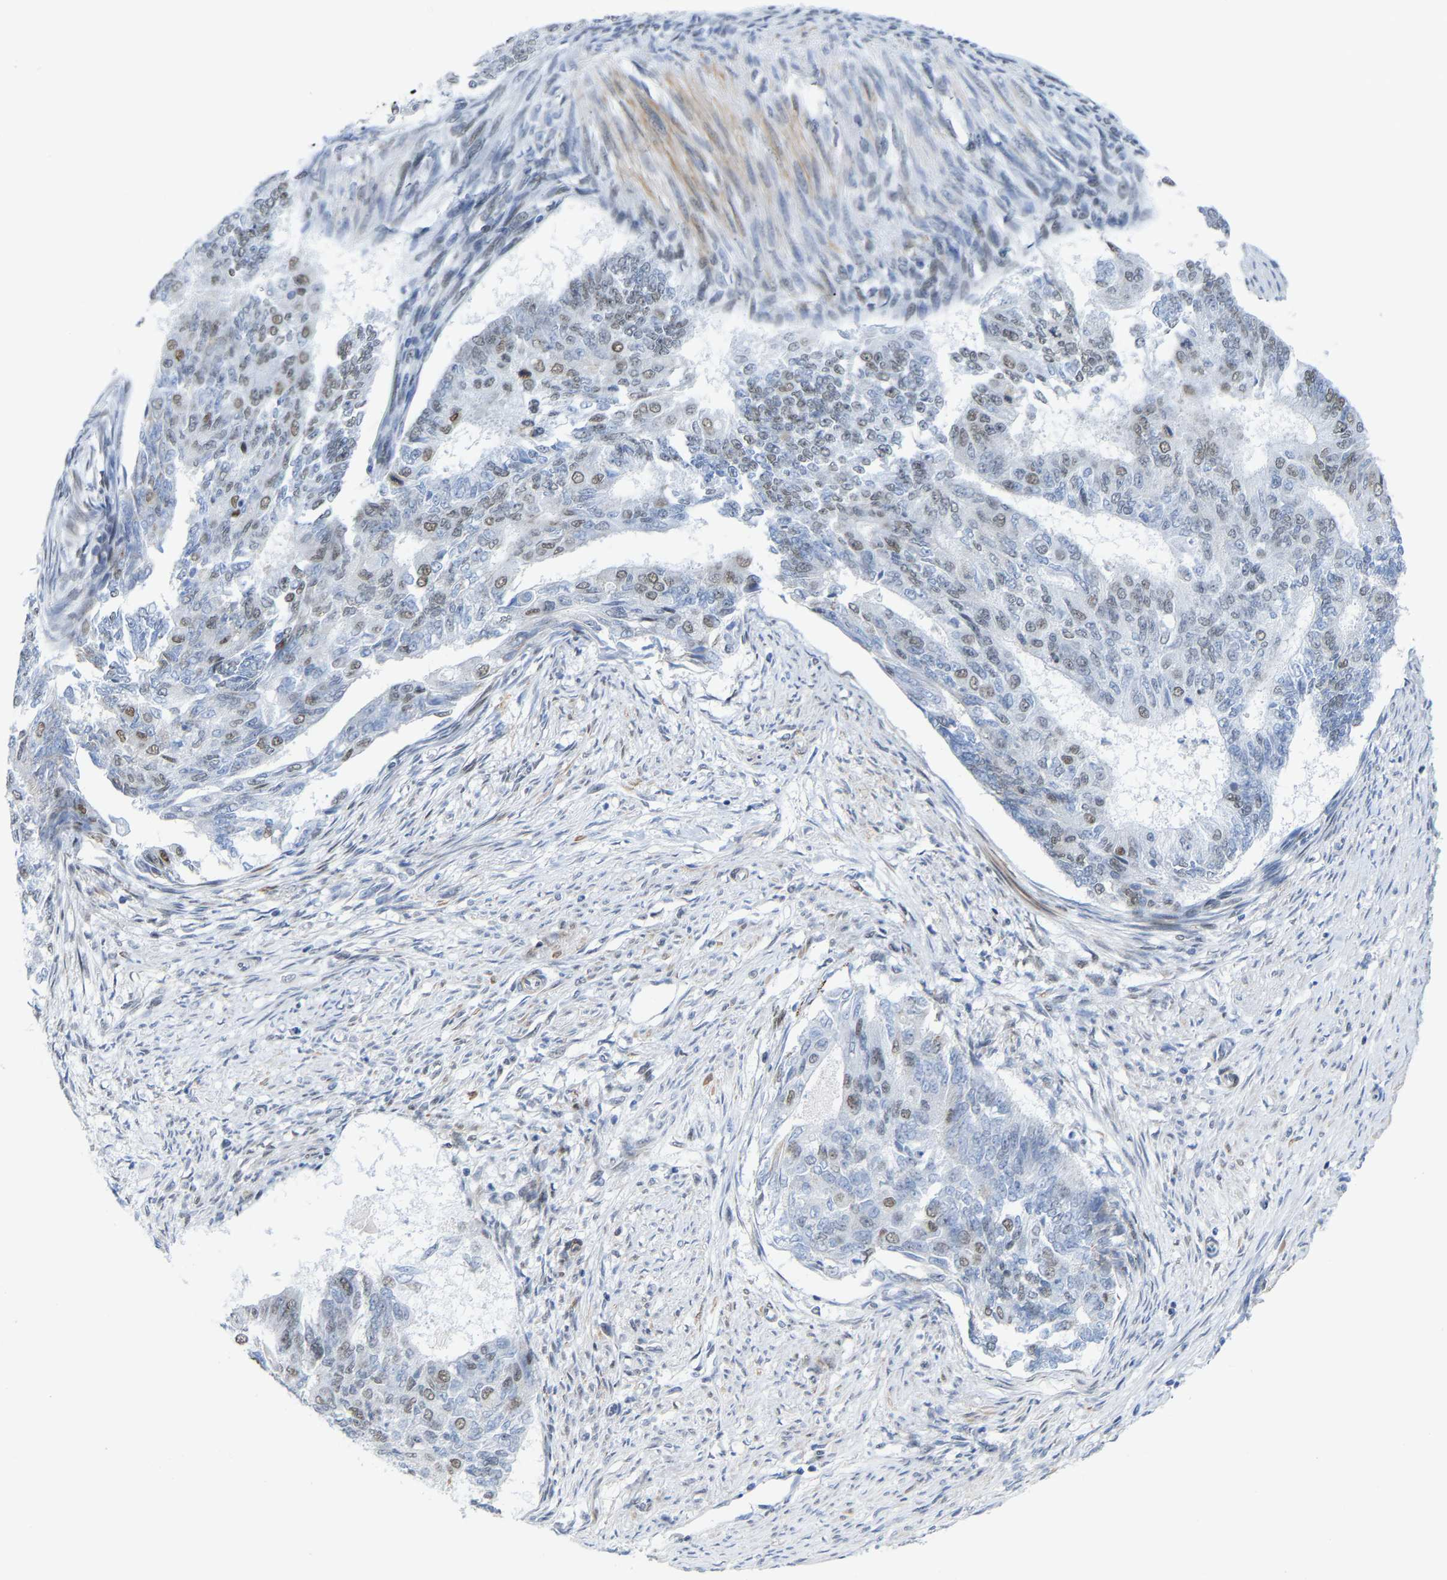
{"staining": {"intensity": "weak", "quantity": "25%-75%", "location": "nuclear"}, "tissue": "endometrial cancer", "cell_type": "Tumor cells", "image_type": "cancer", "snomed": [{"axis": "morphology", "description": "Adenocarcinoma, NOS"}, {"axis": "topography", "description": "Endometrium"}], "caption": "Protein analysis of adenocarcinoma (endometrial) tissue demonstrates weak nuclear positivity in approximately 25%-75% of tumor cells. The protein of interest is stained brown, and the nuclei are stained in blue (DAB IHC with brightfield microscopy, high magnification).", "gene": "FAM180A", "patient": {"sex": "female", "age": 32}}